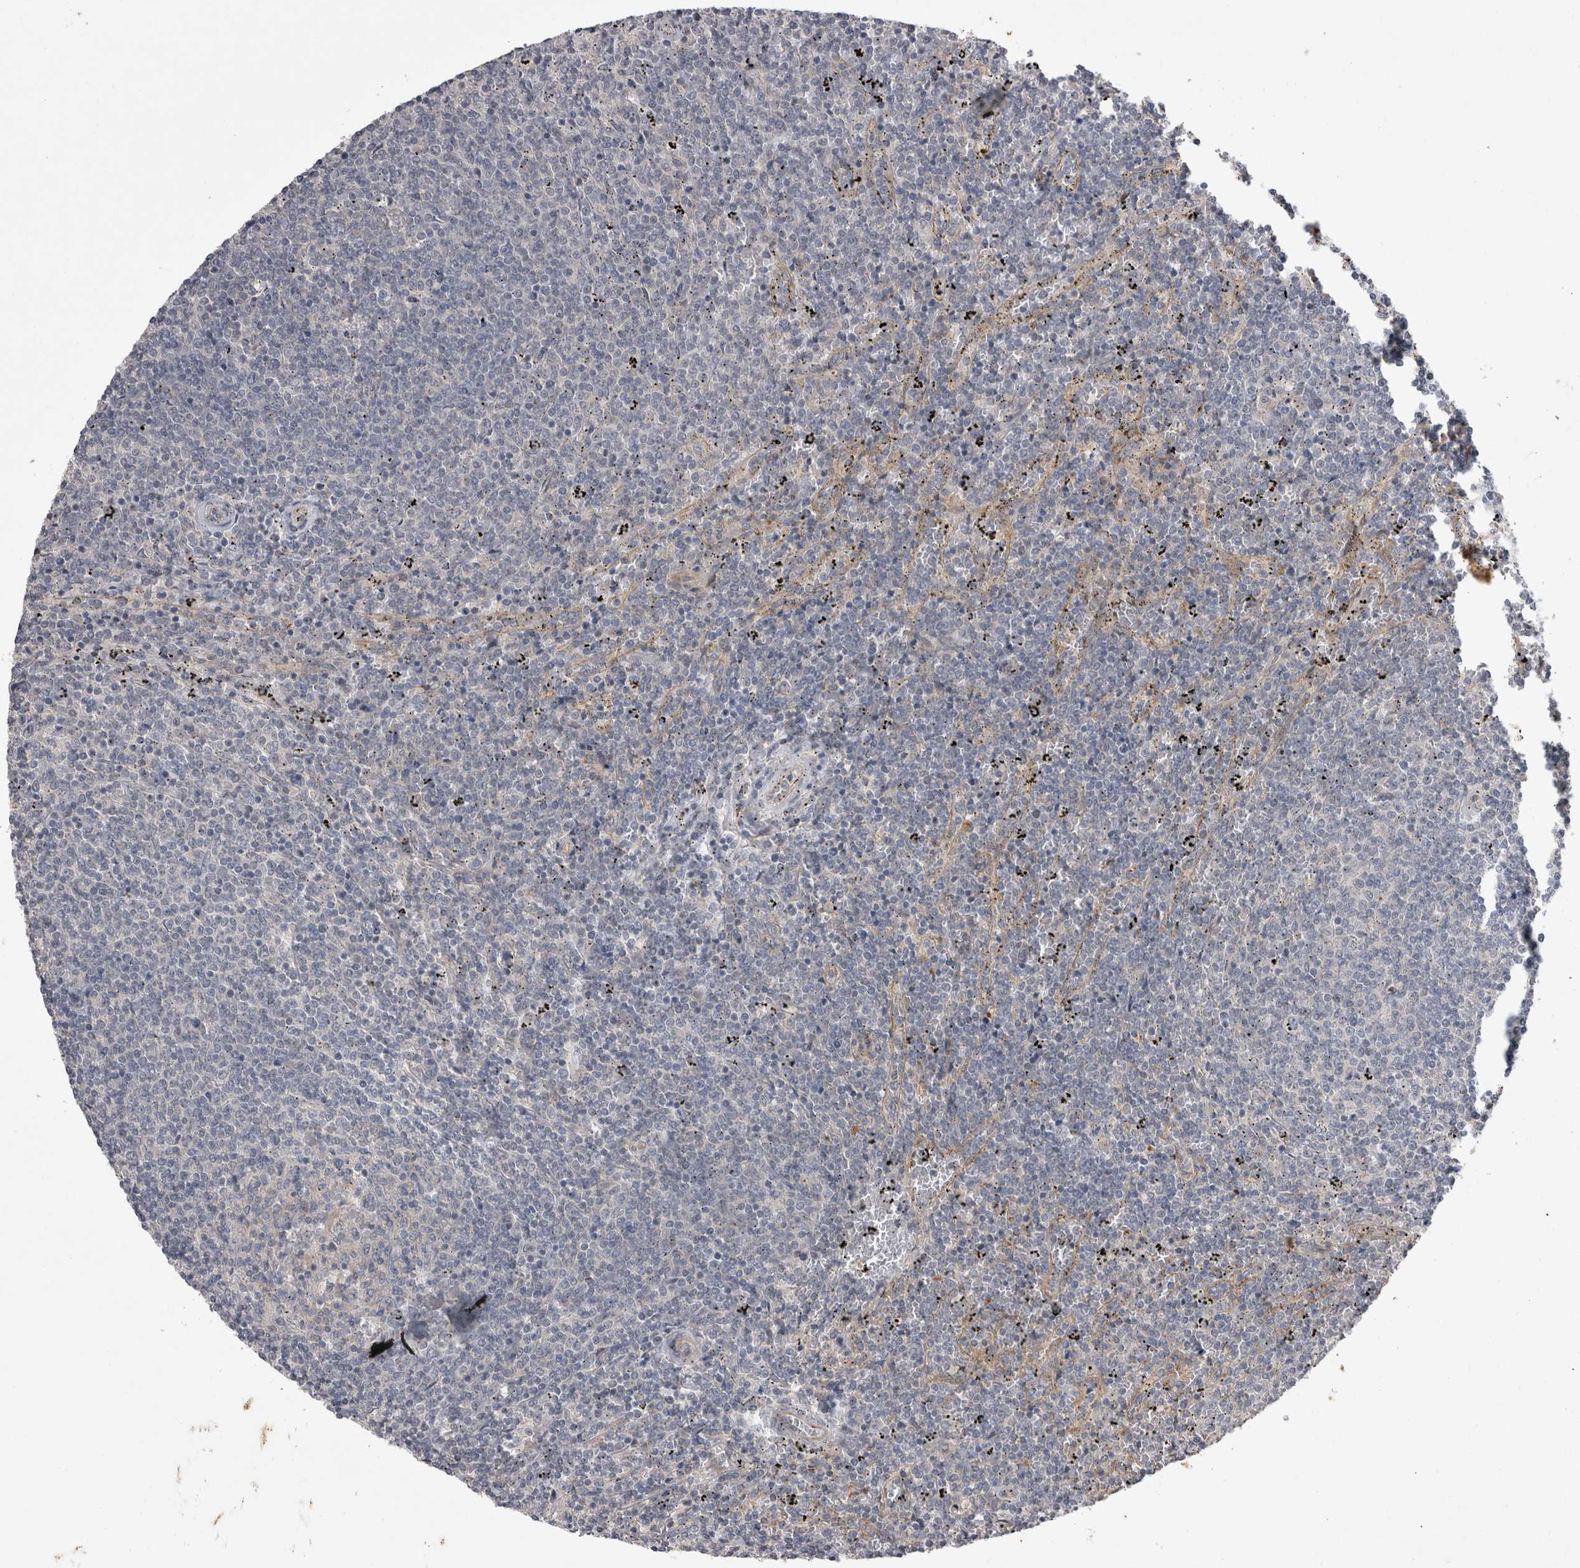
{"staining": {"intensity": "negative", "quantity": "none", "location": "none"}, "tissue": "lymphoma", "cell_type": "Tumor cells", "image_type": "cancer", "snomed": [{"axis": "morphology", "description": "Malignant lymphoma, non-Hodgkin's type, Low grade"}, {"axis": "topography", "description": "Spleen"}], "caption": "Photomicrograph shows no significant protein staining in tumor cells of lymphoma.", "gene": "CTBS", "patient": {"sex": "female", "age": 50}}